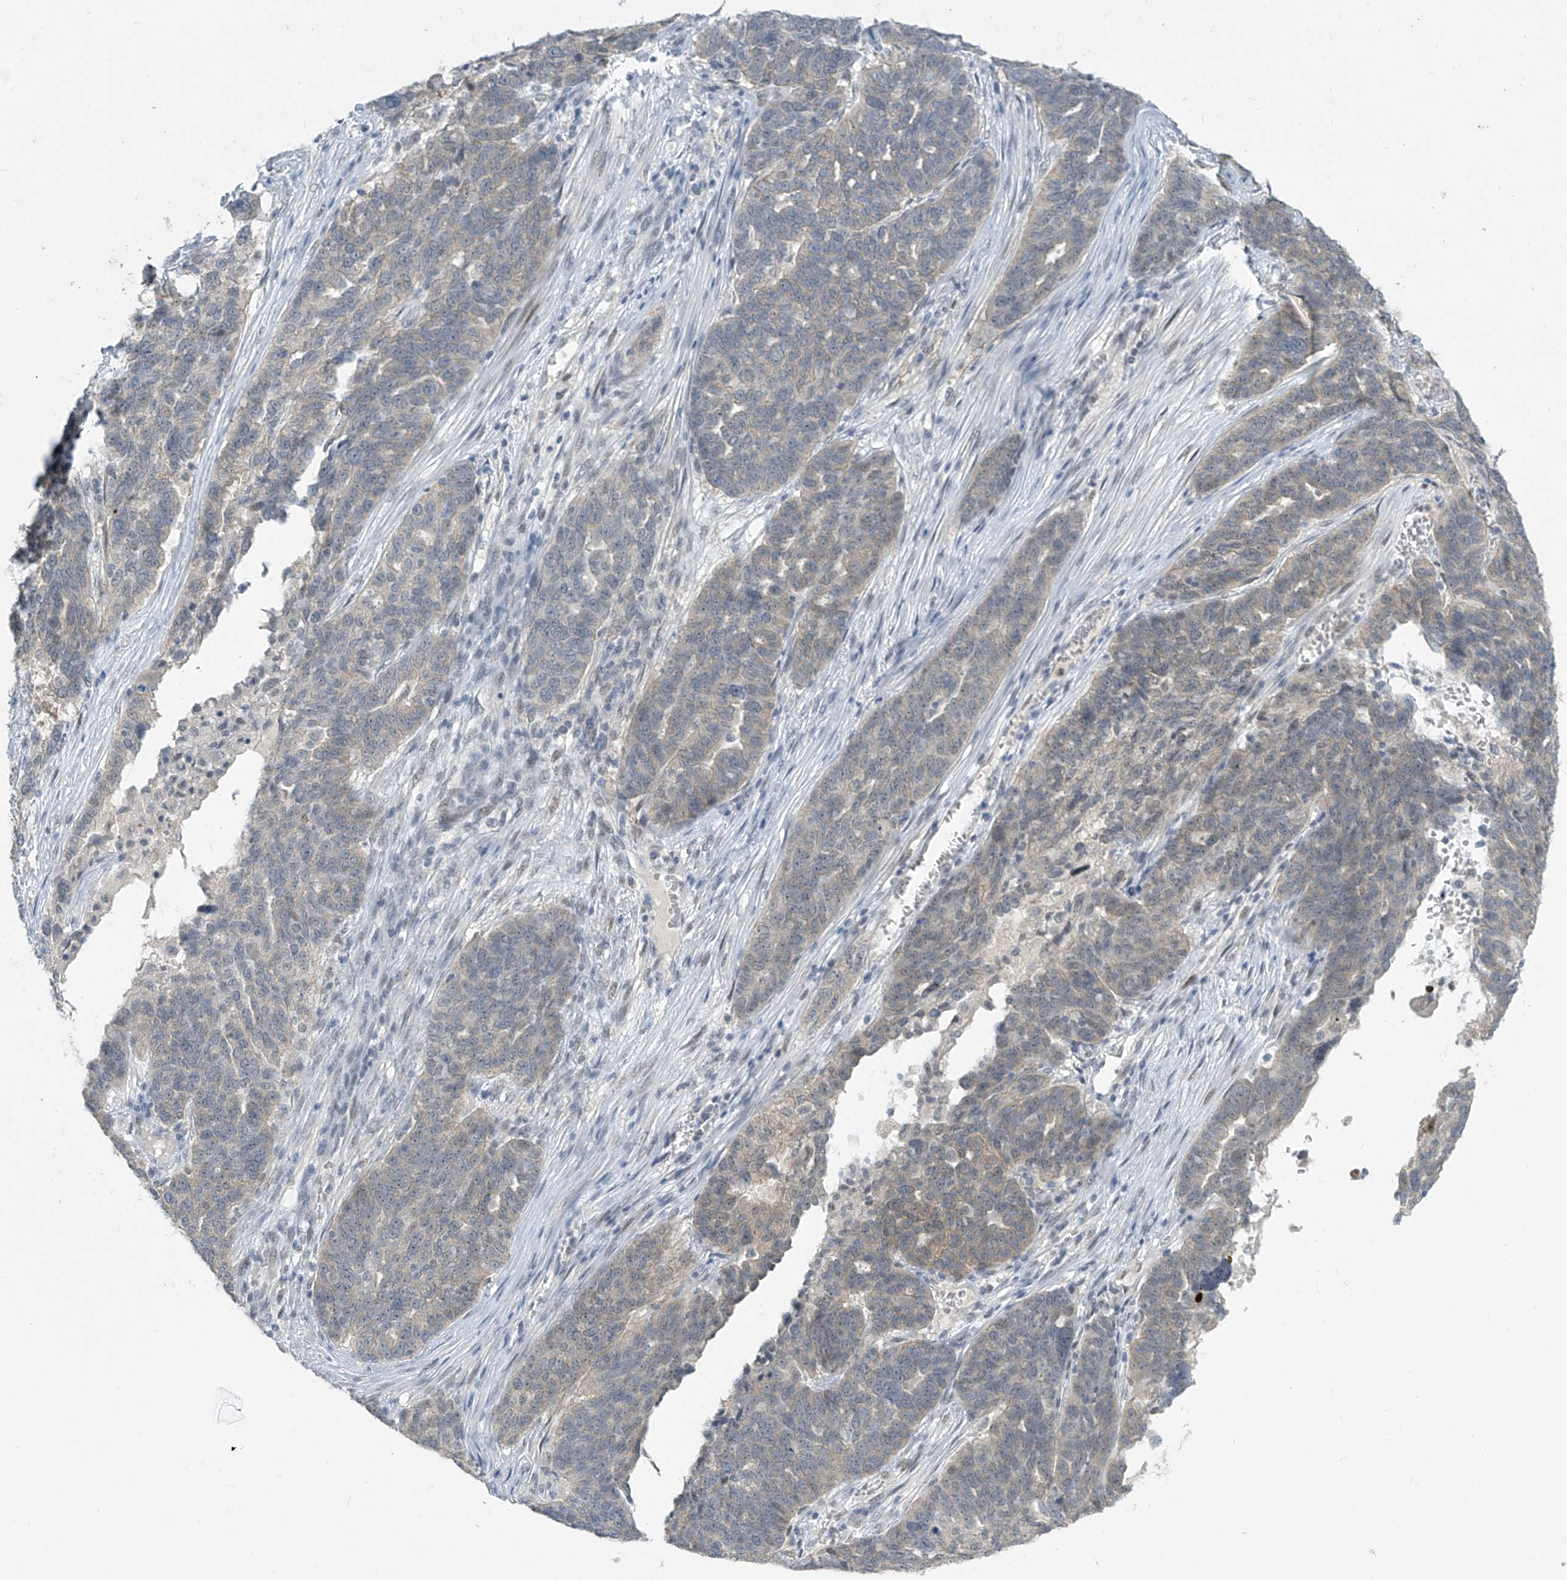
{"staining": {"intensity": "negative", "quantity": "none", "location": "none"}, "tissue": "ovarian cancer", "cell_type": "Tumor cells", "image_type": "cancer", "snomed": [{"axis": "morphology", "description": "Cystadenocarcinoma, serous, NOS"}, {"axis": "topography", "description": "Ovary"}], "caption": "Serous cystadenocarcinoma (ovarian) was stained to show a protein in brown. There is no significant staining in tumor cells.", "gene": "METAP1D", "patient": {"sex": "female", "age": 59}}